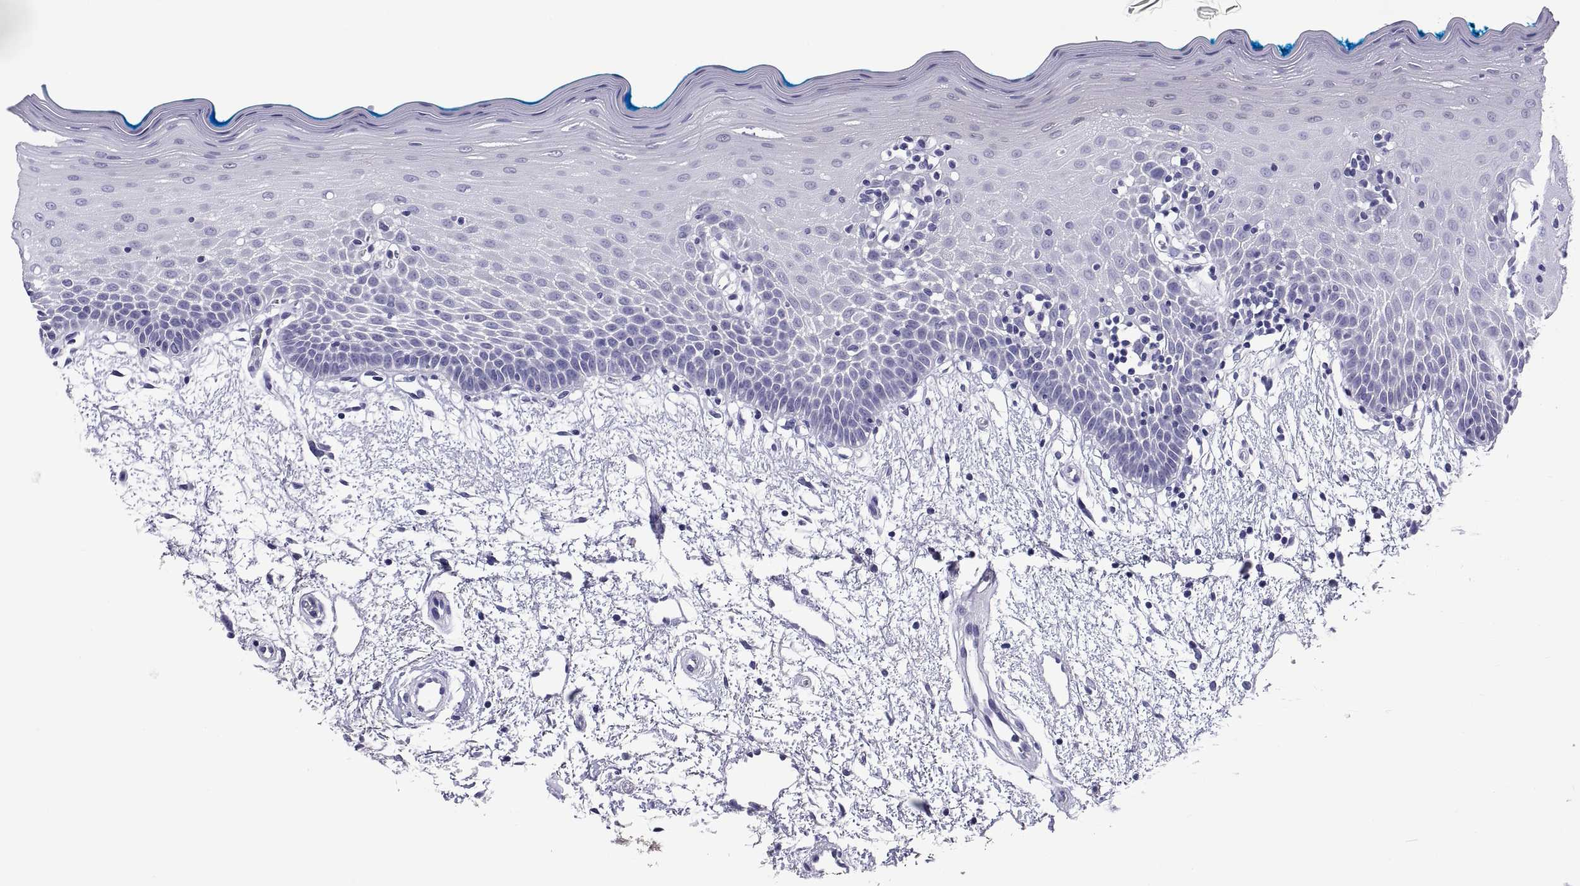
{"staining": {"intensity": "negative", "quantity": "none", "location": "none"}, "tissue": "oral mucosa", "cell_type": "Squamous epithelial cells", "image_type": "normal", "snomed": [{"axis": "morphology", "description": "Normal tissue, NOS"}, {"axis": "morphology", "description": "Squamous cell carcinoma, NOS"}, {"axis": "topography", "description": "Oral tissue"}, {"axis": "topography", "description": "Head-Neck"}], "caption": "Squamous epithelial cells are negative for brown protein staining in benign oral mucosa. Brightfield microscopy of immunohistochemistry stained with DAB (brown) and hematoxylin (blue), captured at high magnification.", "gene": "BSPH1", "patient": {"sex": "female", "age": 75}}